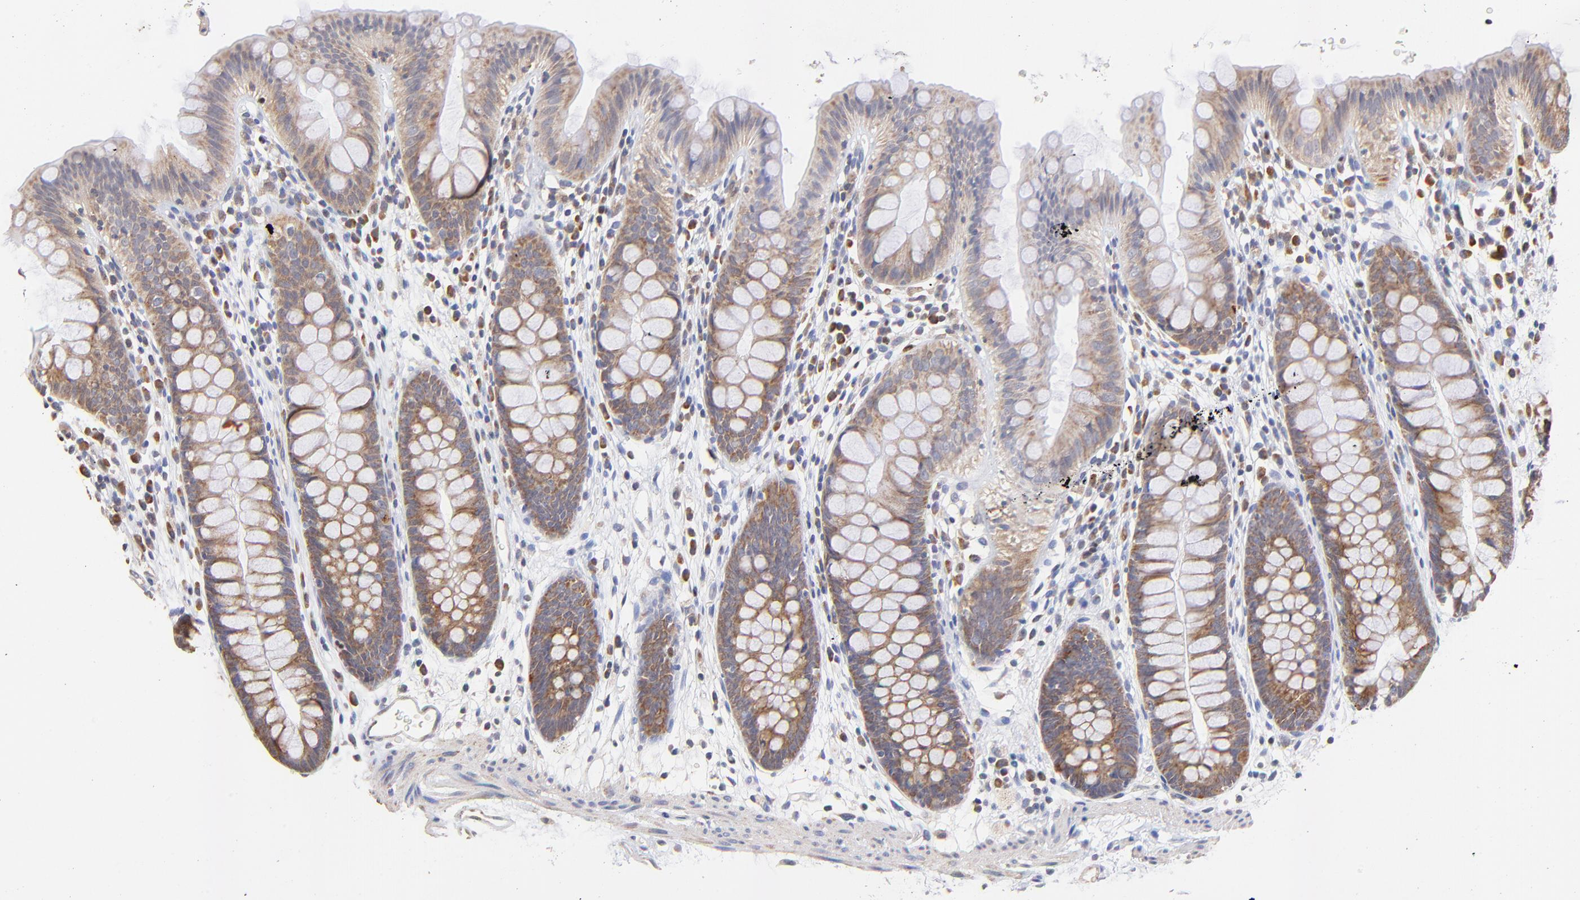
{"staining": {"intensity": "negative", "quantity": "none", "location": "none"}, "tissue": "colon", "cell_type": "Endothelial cells", "image_type": "normal", "snomed": [{"axis": "morphology", "description": "Normal tissue, NOS"}, {"axis": "topography", "description": "Smooth muscle"}, {"axis": "topography", "description": "Colon"}], "caption": "A histopathology image of colon stained for a protein exhibits no brown staining in endothelial cells.", "gene": "BBOF1", "patient": {"sex": "male", "age": 67}}